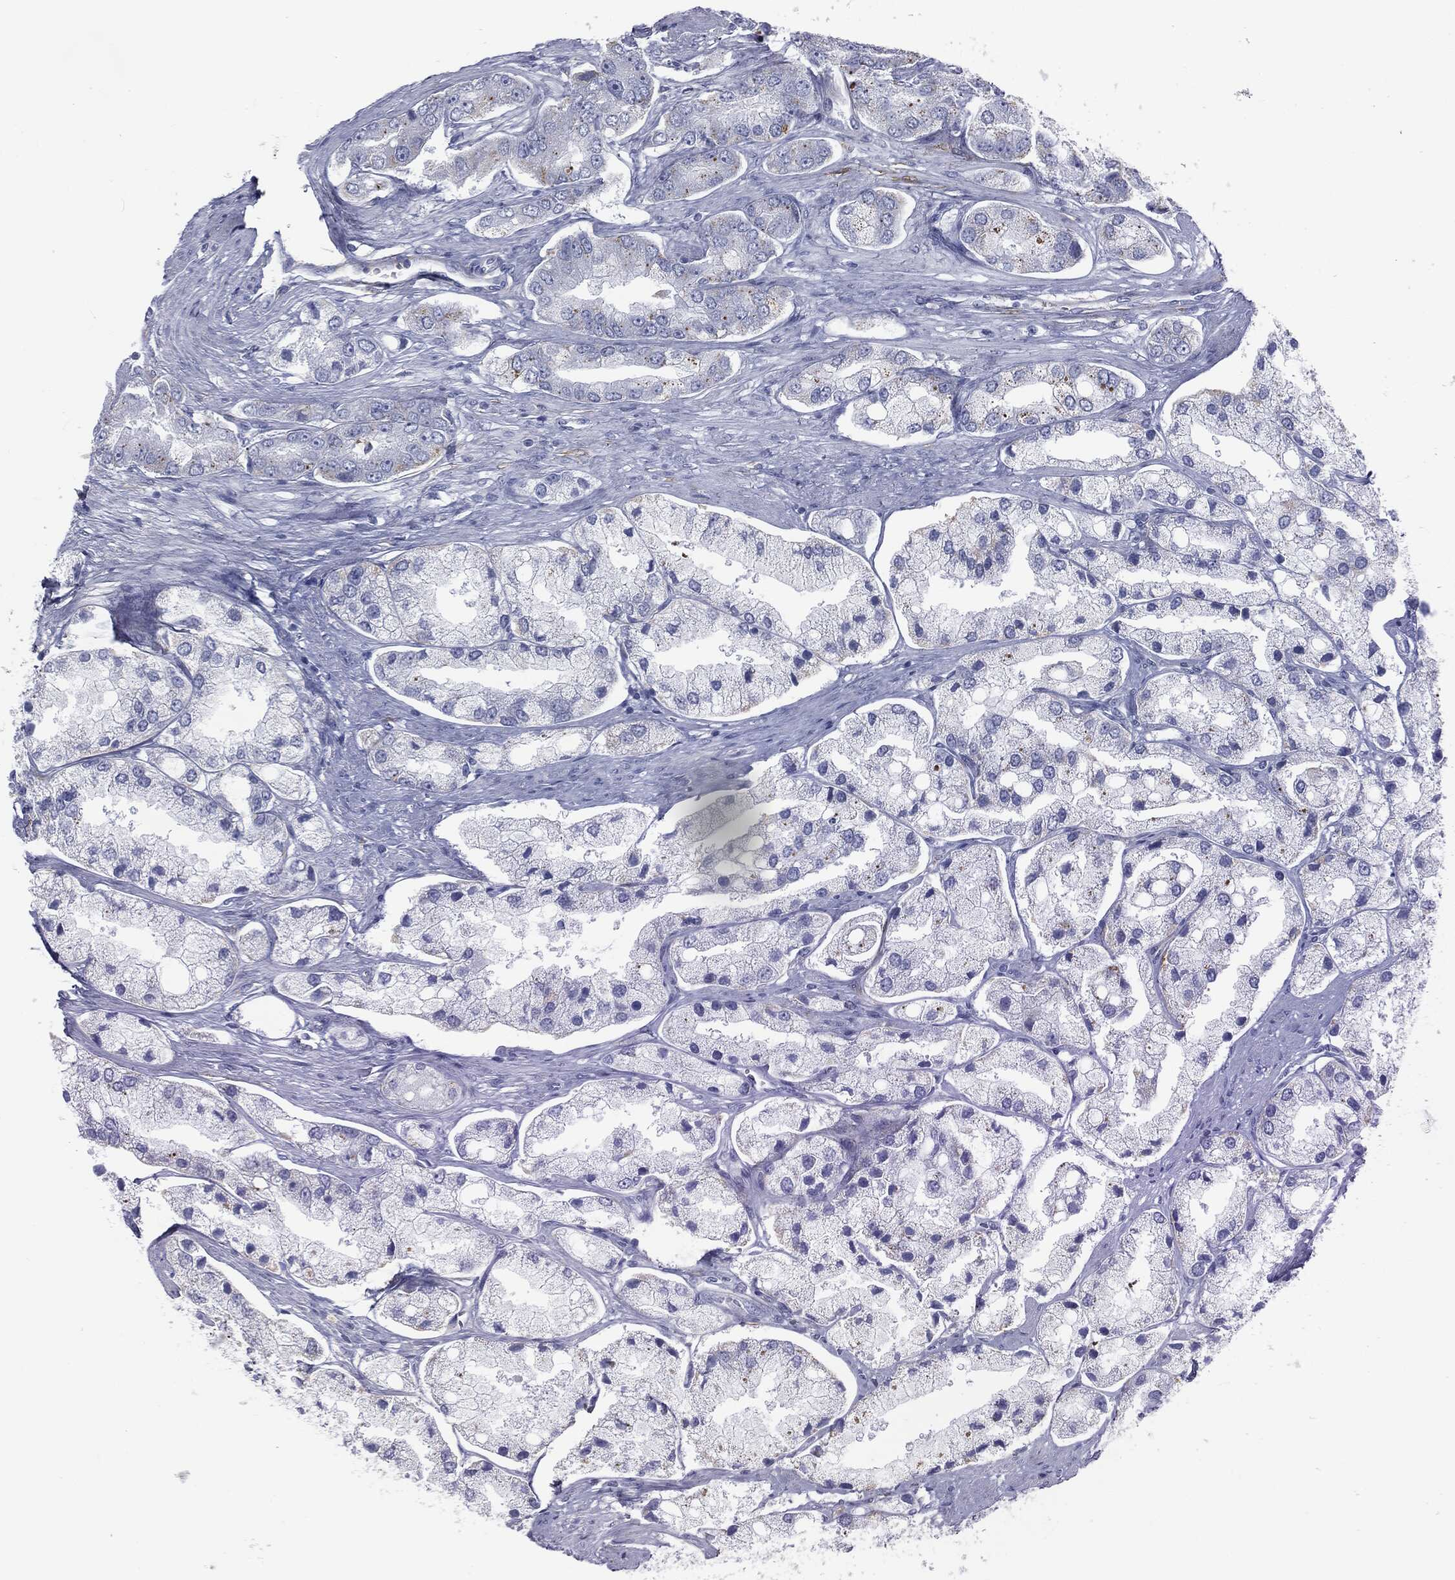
{"staining": {"intensity": "negative", "quantity": "none", "location": "none"}, "tissue": "prostate cancer", "cell_type": "Tumor cells", "image_type": "cancer", "snomed": [{"axis": "morphology", "description": "Adenocarcinoma, Low grade"}, {"axis": "topography", "description": "Prostate"}], "caption": "Immunohistochemical staining of prostate cancer (adenocarcinoma (low-grade)) demonstrates no significant positivity in tumor cells.", "gene": "CAV3", "patient": {"sex": "male", "age": 69}}